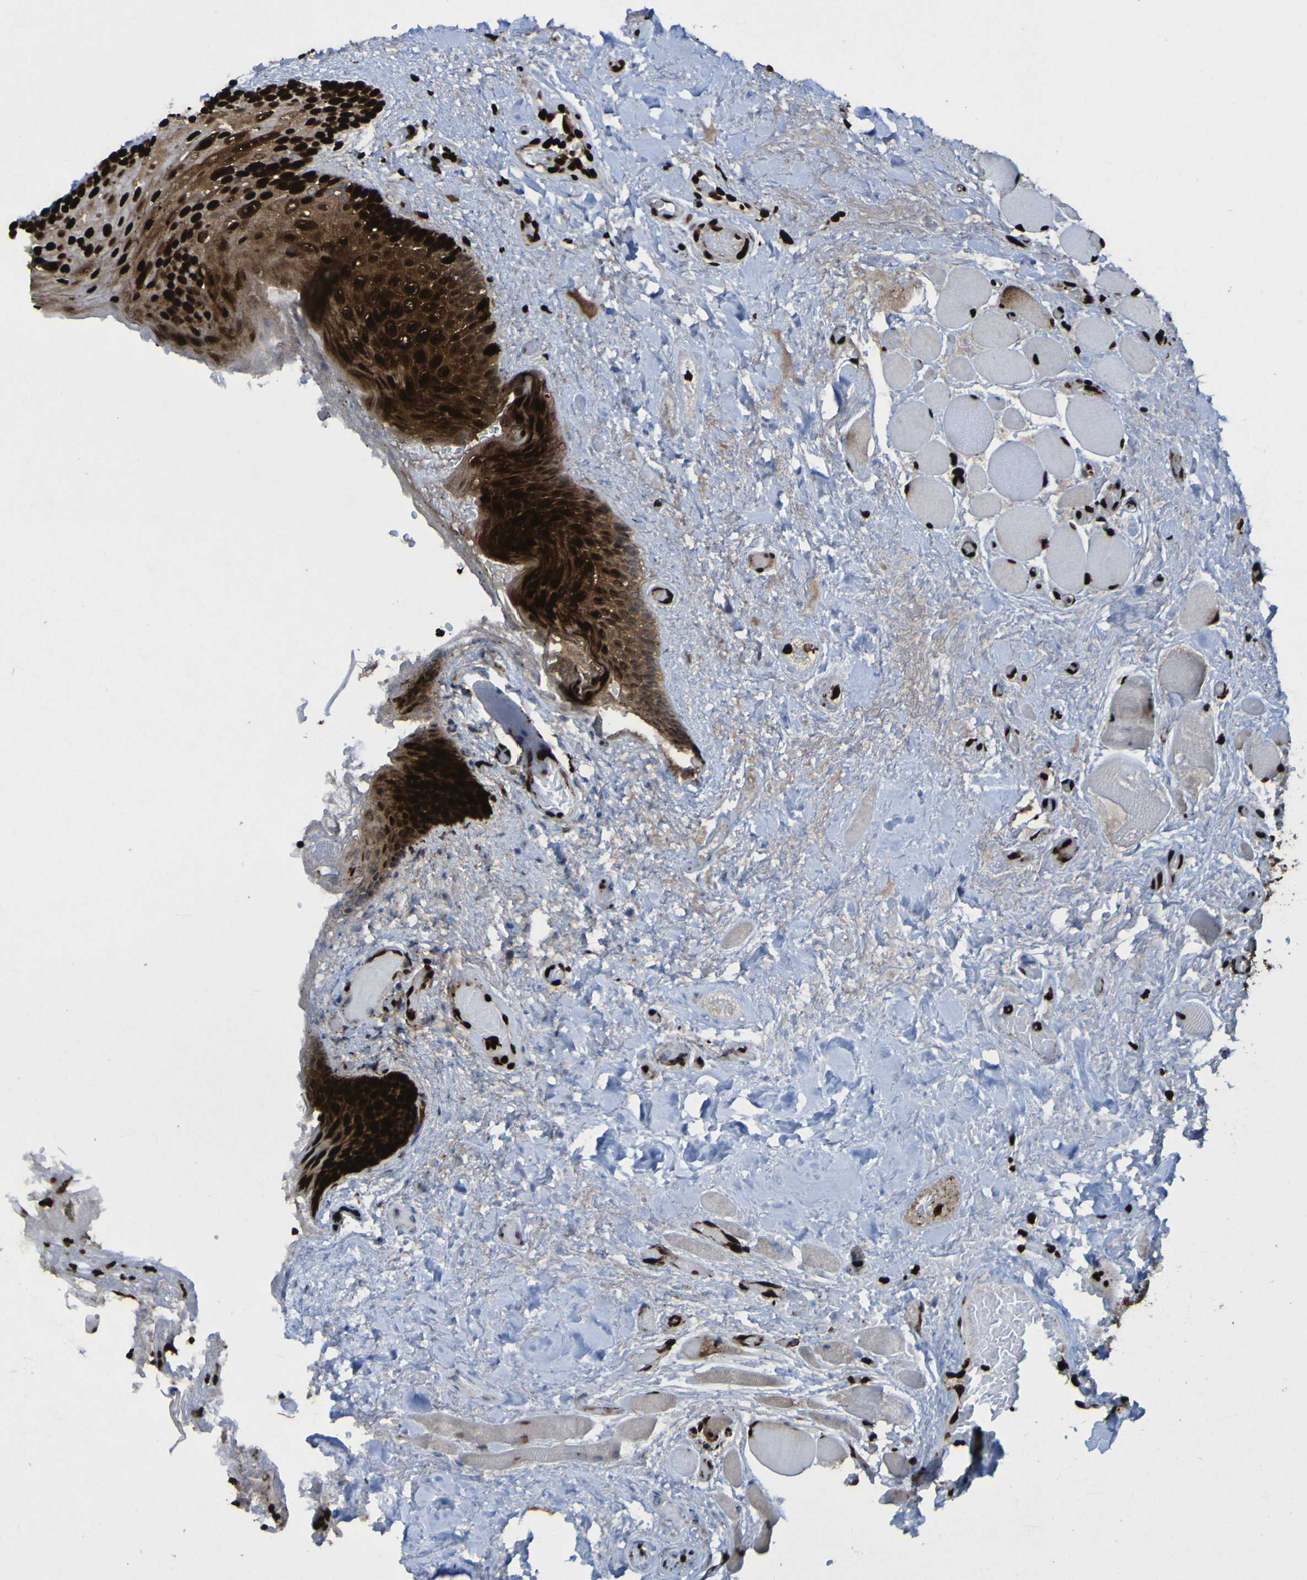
{"staining": {"intensity": "strong", "quantity": ">75%", "location": "nuclear"}, "tissue": "oral mucosa", "cell_type": "Squamous epithelial cells", "image_type": "normal", "snomed": [{"axis": "morphology", "description": "Normal tissue, NOS"}, {"axis": "morphology", "description": "Squamous cell carcinoma, NOS"}, {"axis": "topography", "description": "Skeletal muscle"}, {"axis": "topography", "description": "Adipose tissue"}, {"axis": "topography", "description": "Vascular tissue"}, {"axis": "topography", "description": "Oral tissue"}, {"axis": "topography", "description": "Peripheral nerve tissue"}, {"axis": "topography", "description": "Head-Neck"}], "caption": "Squamous epithelial cells show strong nuclear expression in approximately >75% of cells in unremarkable oral mucosa. The protein of interest is stained brown, and the nuclei are stained in blue (DAB IHC with brightfield microscopy, high magnification).", "gene": "NPM1", "patient": {"sex": "male", "age": 71}}